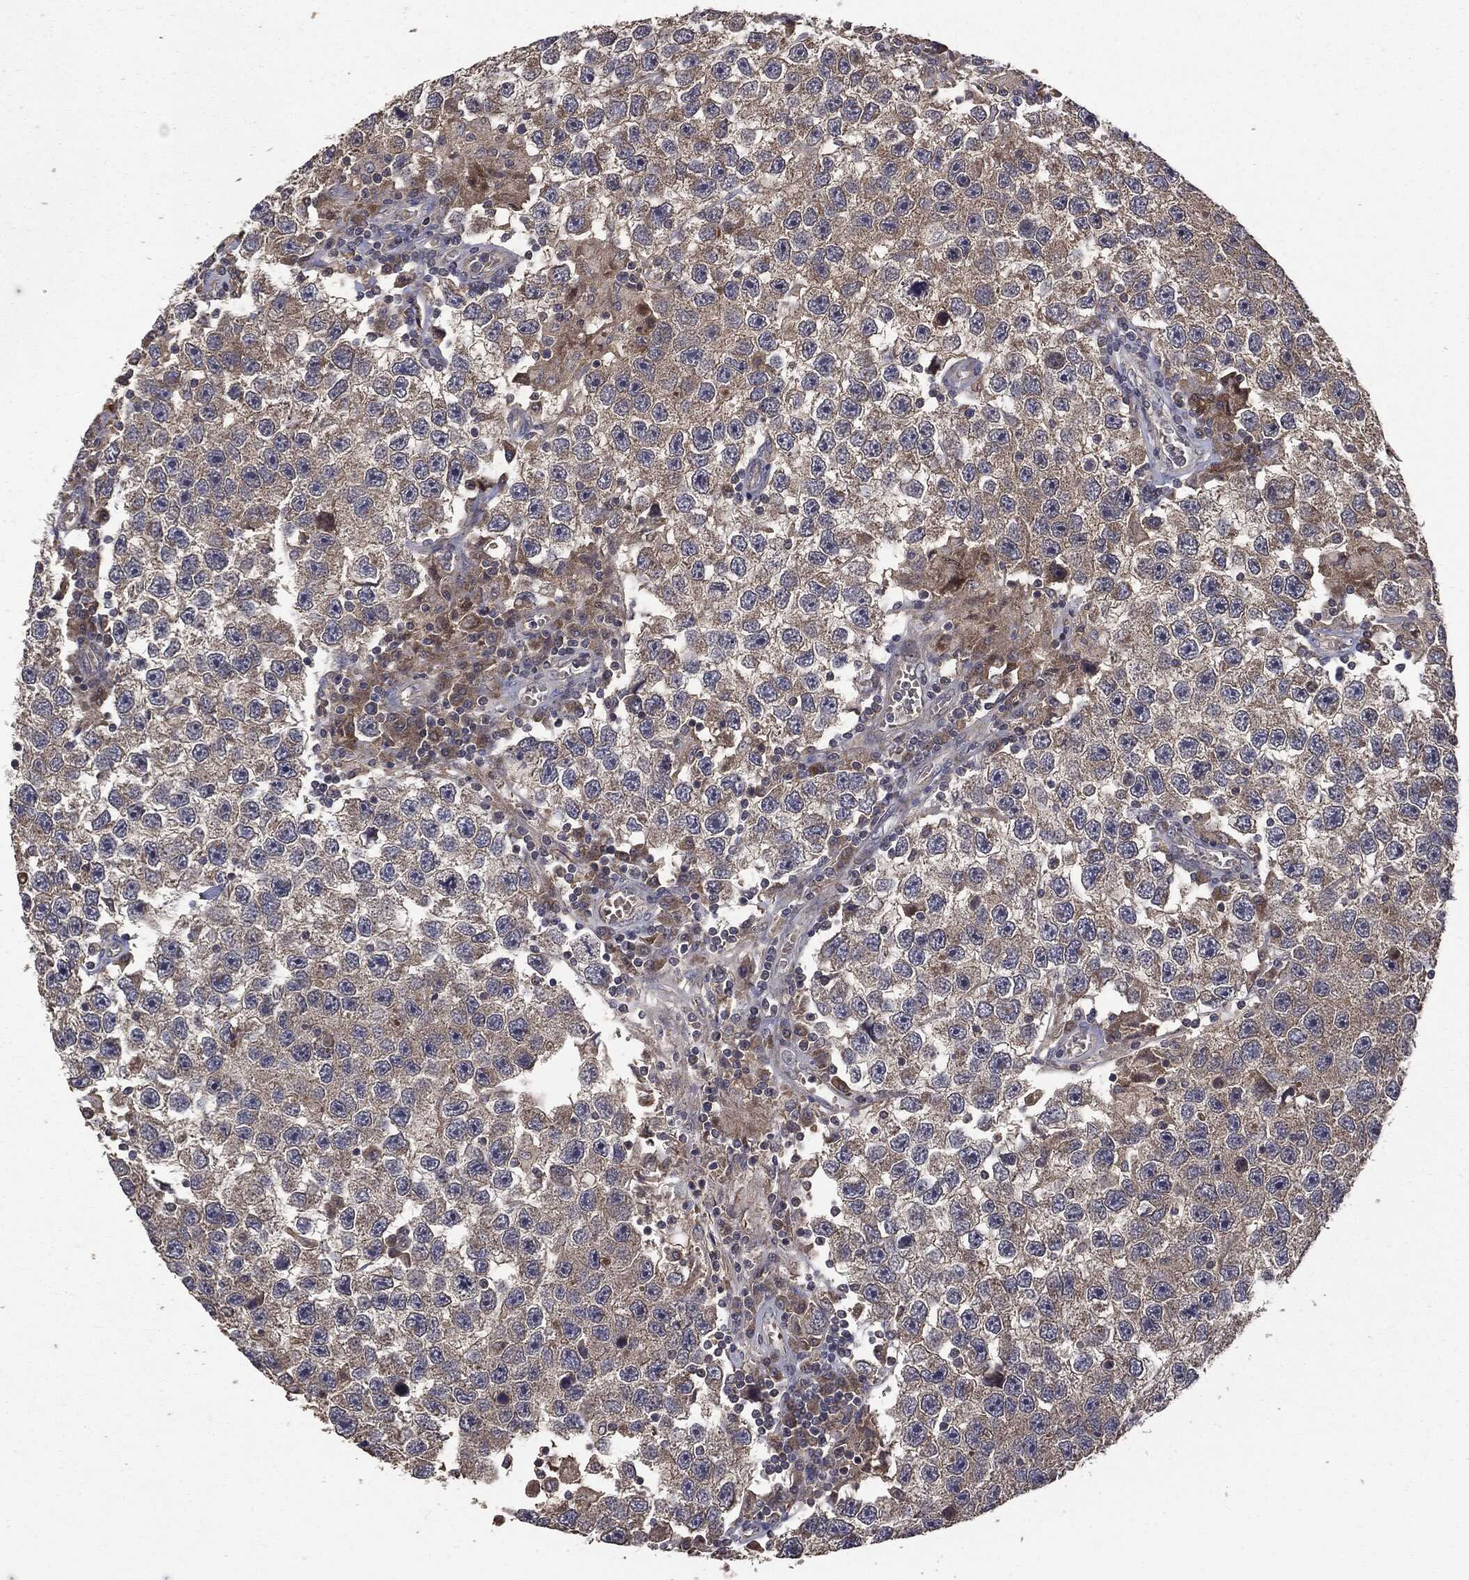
{"staining": {"intensity": "weak", "quantity": "25%-75%", "location": "cytoplasmic/membranous"}, "tissue": "testis cancer", "cell_type": "Tumor cells", "image_type": "cancer", "snomed": [{"axis": "morphology", "description": "Seminoma, NOS"}, {"axis": "topography", "description": "Testis"}], "caption": "Human testis seminoma stained with a protein marker exhibits weak staining in tumor cells.", "gene": "MTOR", "patient": {"sex": "male", "age": 26}}